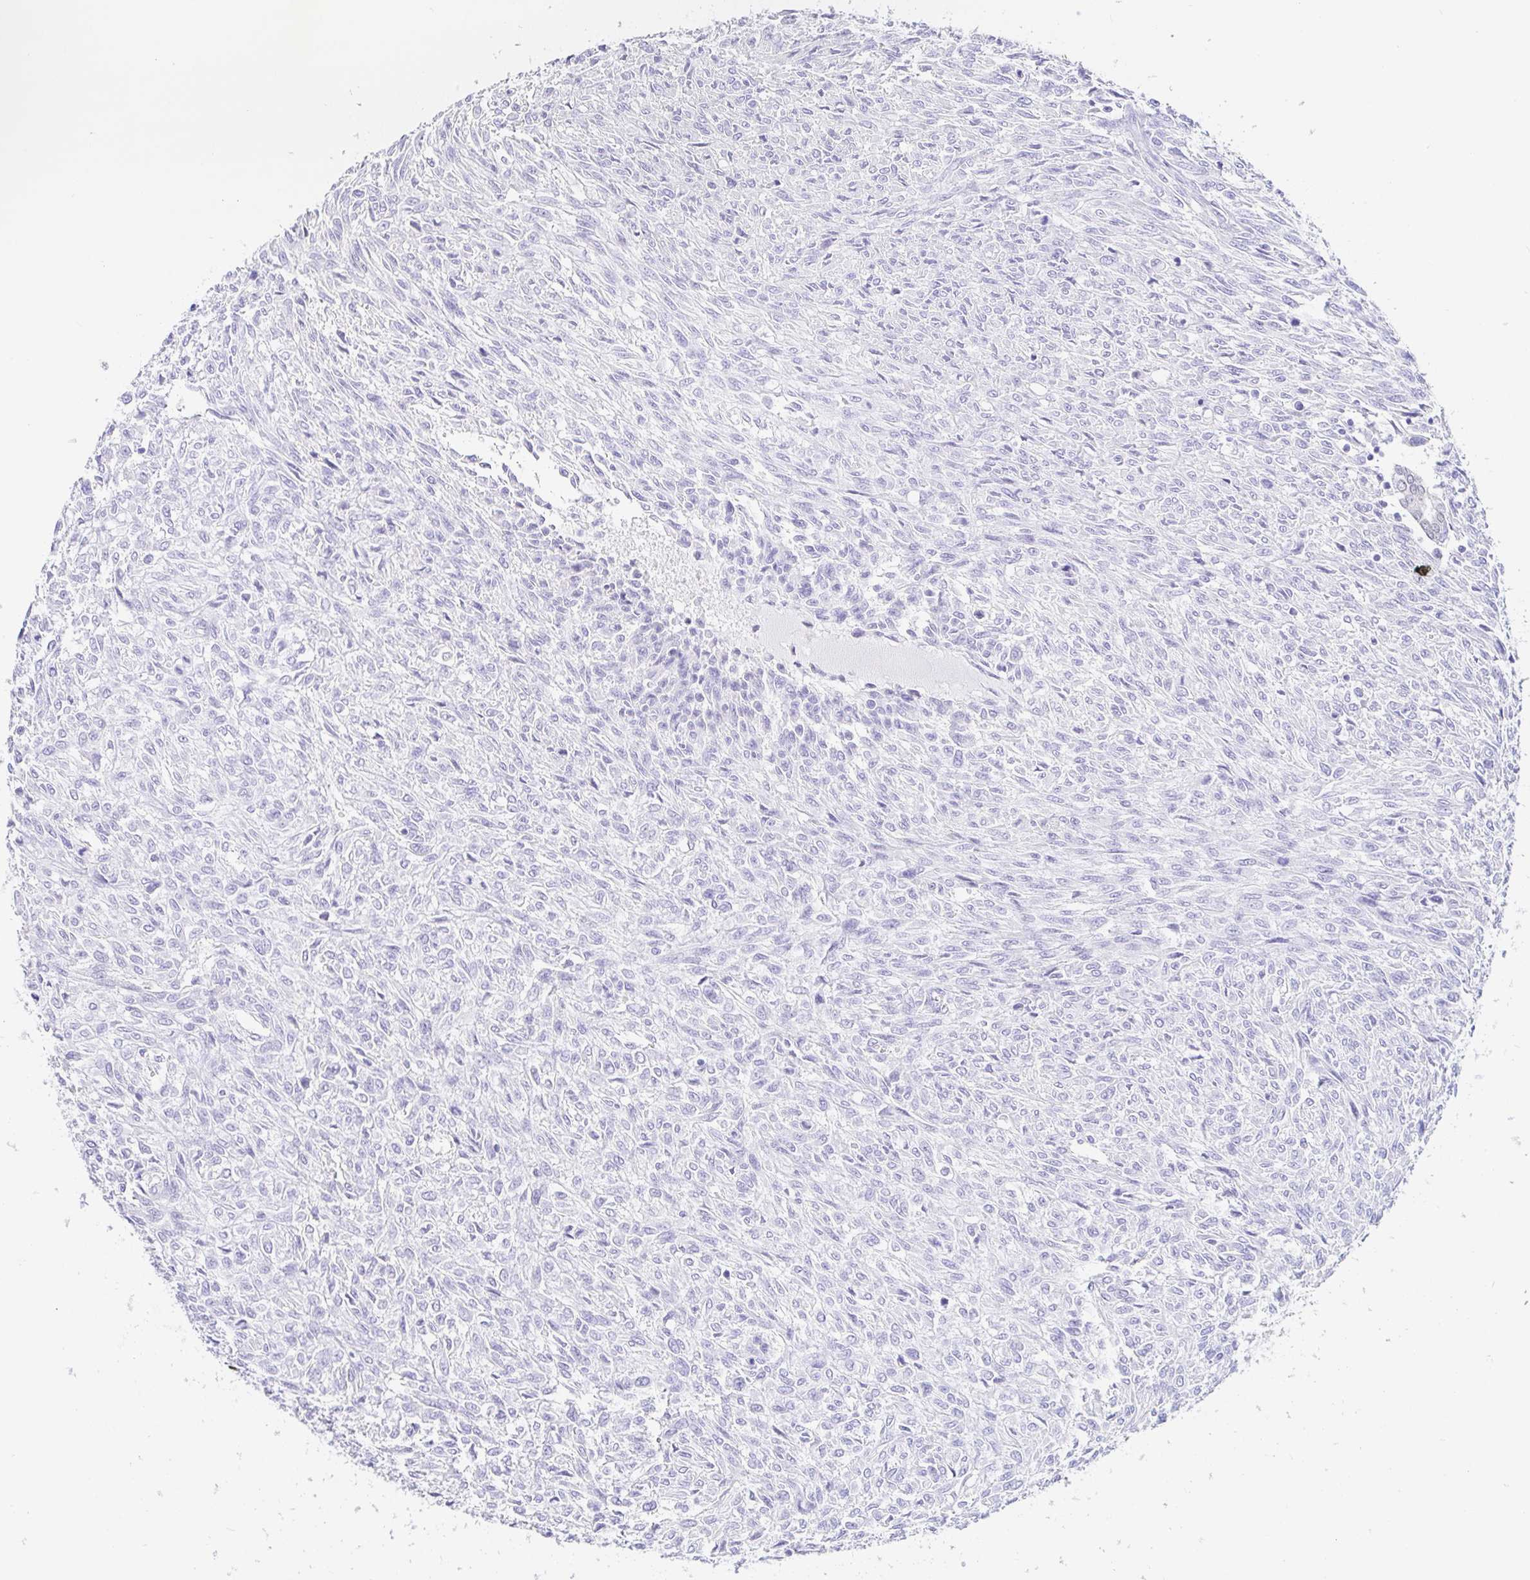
{"staining": {"intensity": "negative", "quantity": "none", "location": "none"}, "tissue": "renal cancer", "cell_type": "Tumor cells", "image_type": "cancer", "snomed": [{"axis": "morphology", "description": "Adenocarcinoma, NOS"}, {"axis": "topography", "description": "Kidney"}], "caption": "Immunohistochemical staining of renal cancer shows no significant positivity in tumor cells. (DAB immunohistochemistry (IHC) visualized using brightfield microscopy, high magnification).", "gene": "PAX8", "patient": {"sex": "male", "age": 58}}